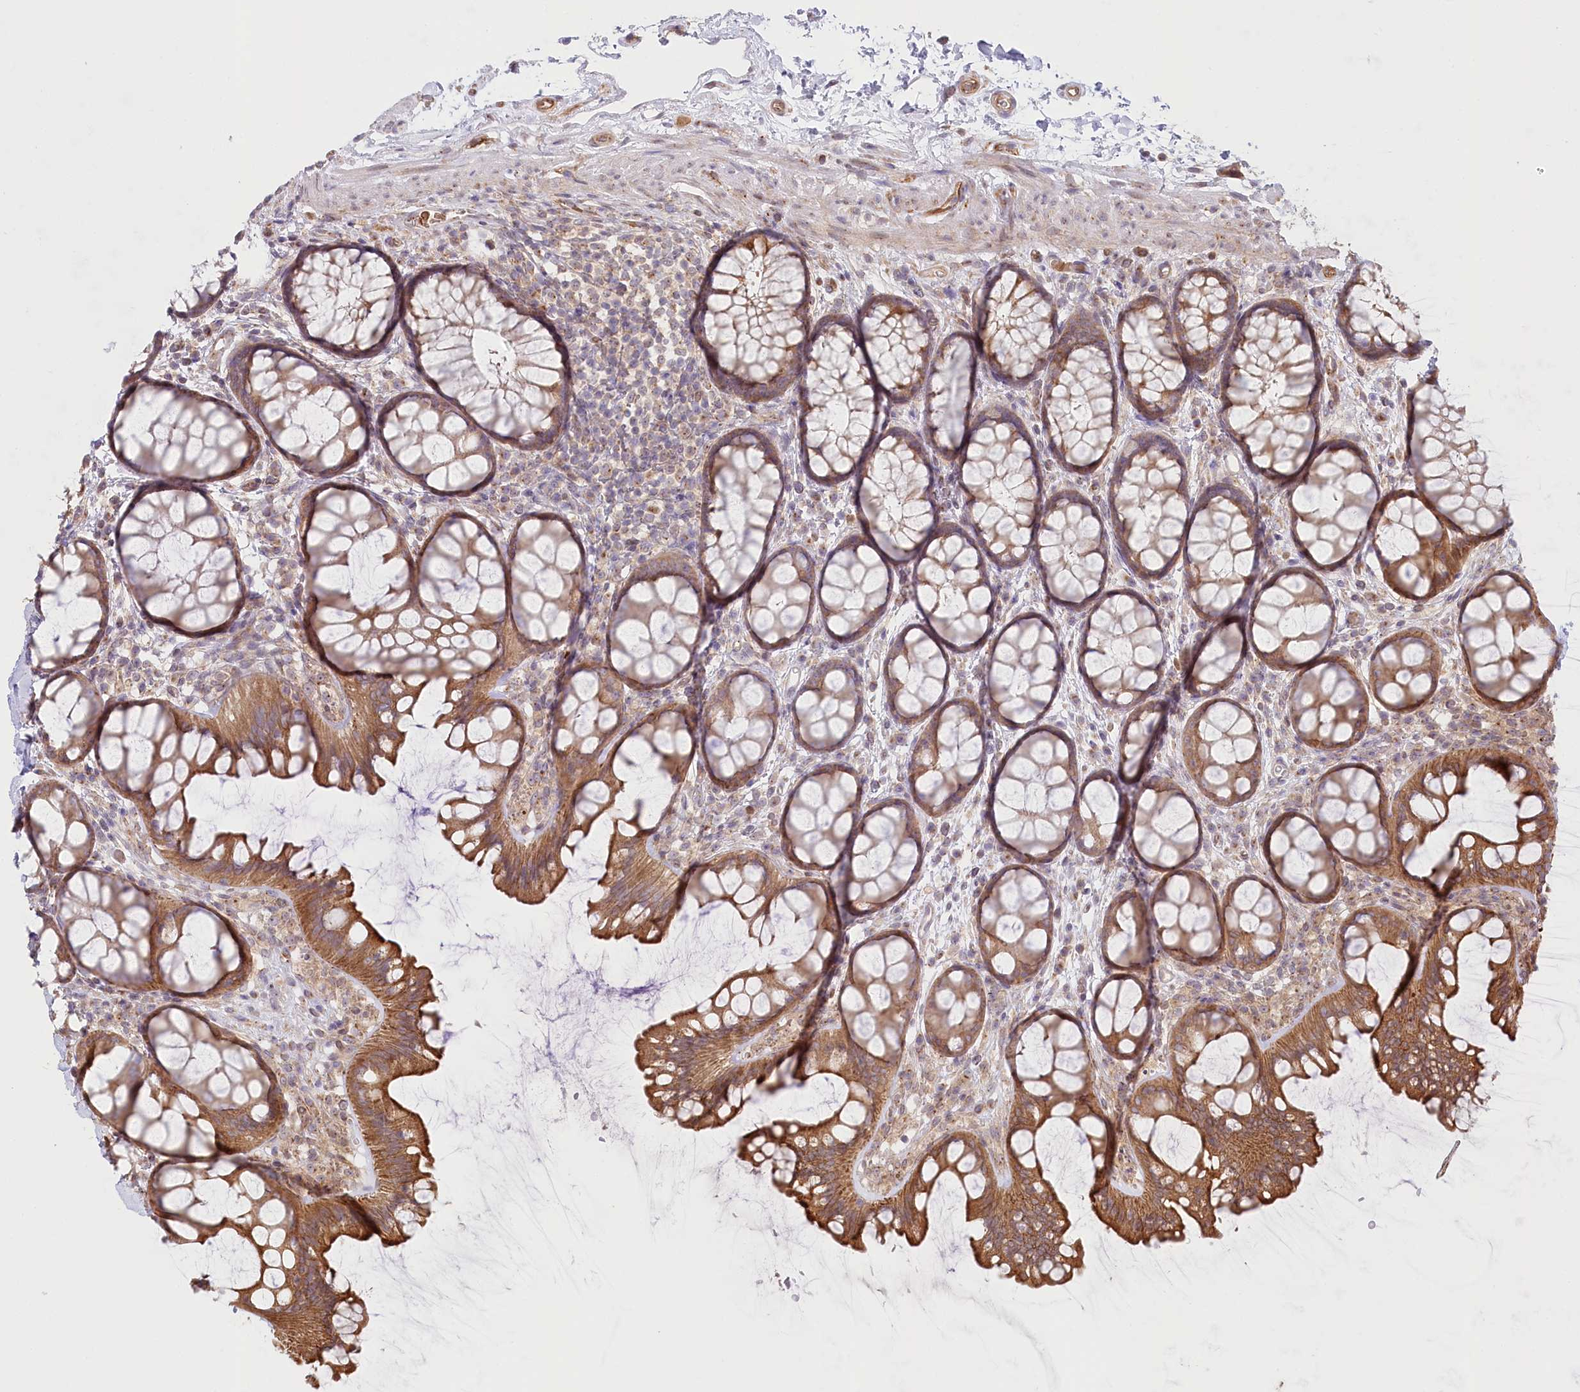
{"staining": {"intensity": "moderate", "quantity": ">75%", "location": "cytoplasmic/membranous"}, "tissue": "colon", "cell_type": "Endothelial cells", "image_type": "normal", "snomed": [{"axis": "morphology", "description": "Normal tissue, NOS"}, {"axis": "topography", "description": "Colon"}], "caption": "Colon stained with IHC displays moderate cytoplasmic/membranous expression in approximately >75% of endothelial cells. Ihc stains the protein of interest in brown and the nuclei are stained blue.", "gene": "COMMD3", "patient": {"sex": "female", "age": 82}}